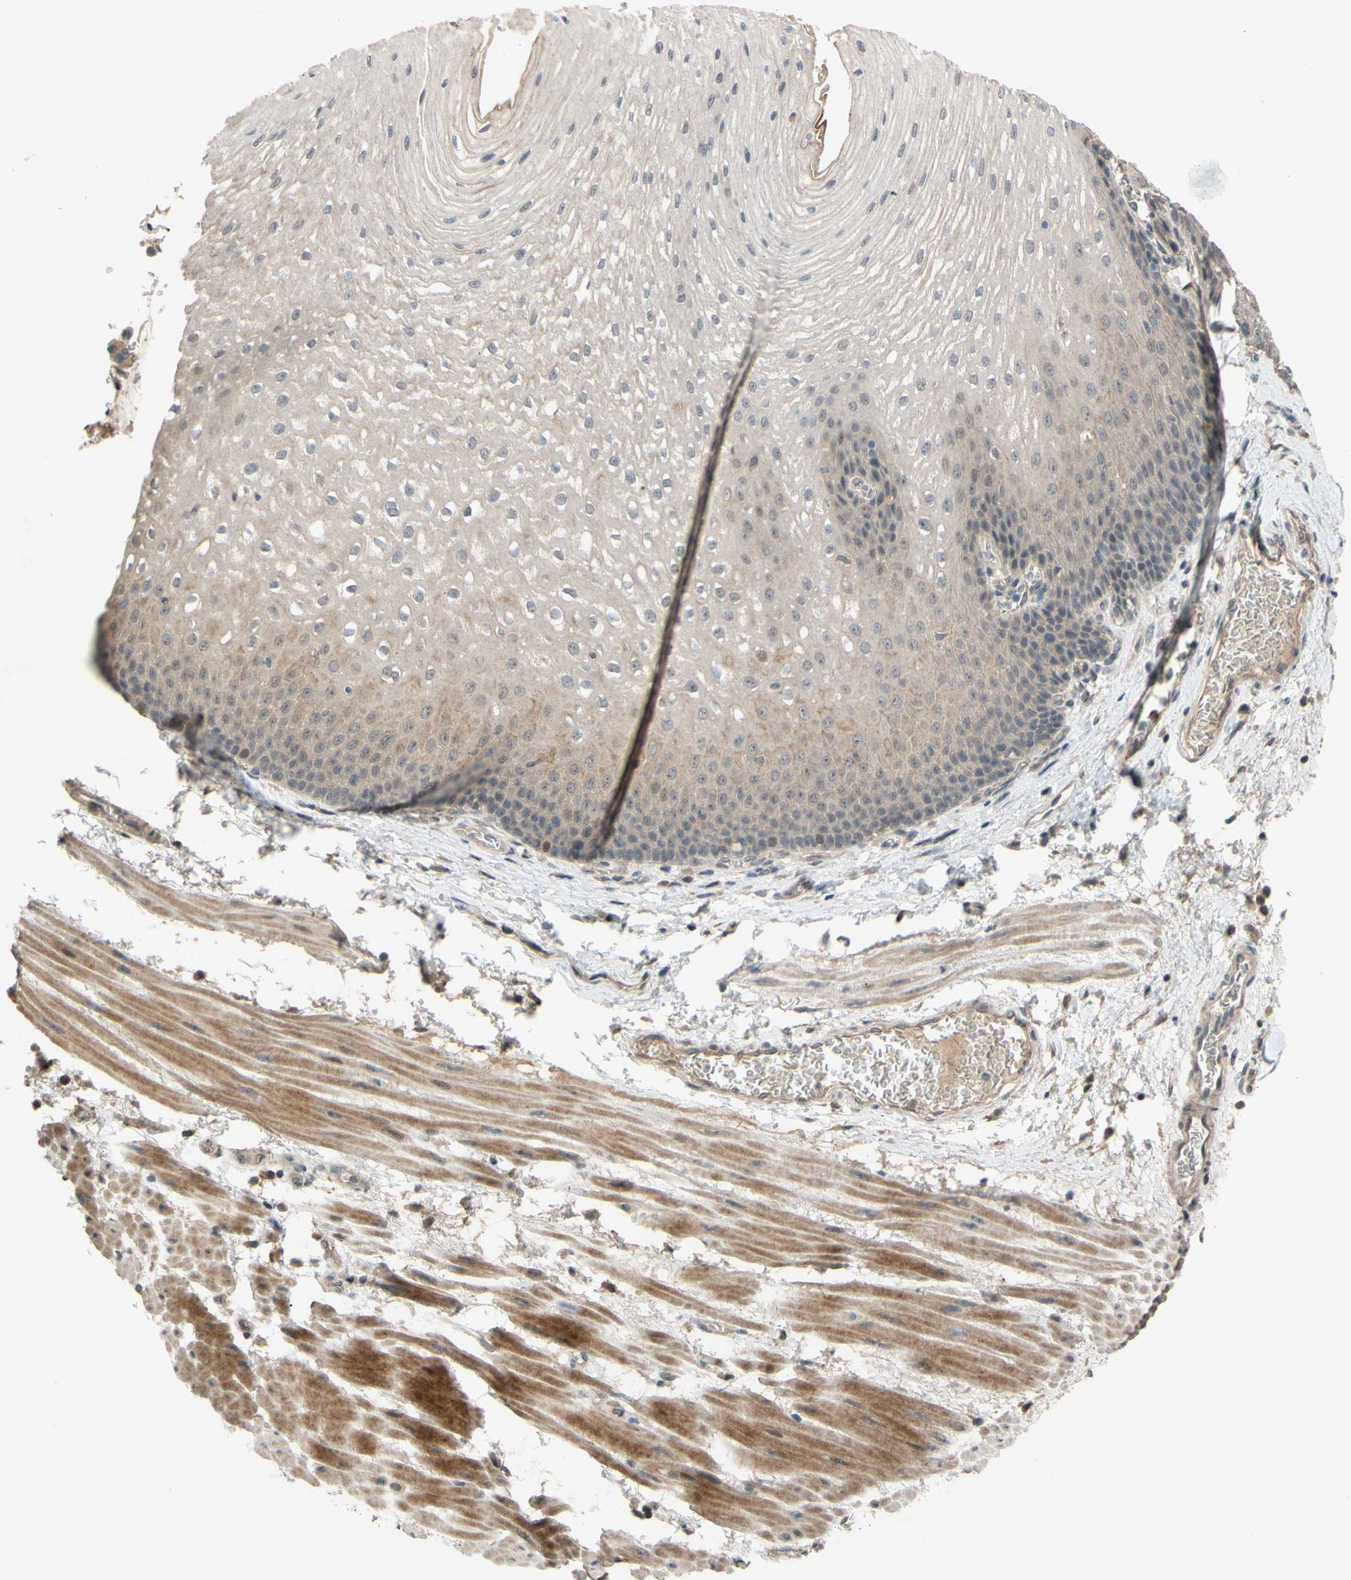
{"staining": {"intensity": "weak", "quantity": "25%-75%", "location": "cytoplasmic/membranous"}, "tissue": "esophagus", "cell_type": "Squamous epithelial cells", "image_type": "normal", "snomed": [{"axis": "morphology", "description": "Normal tissue, NOS"}, {"axis": "topography", "description": "Esophagus"}], "caption": "Immunohistochemical staining of normal esophagus exhibits 25%-75% levels of weak cytoplasmic/membranous protein staining in about 25%-75% of squamous epithelial cells.", "gene": "ALK", "patient": {"sex": "male", "age": 48}}